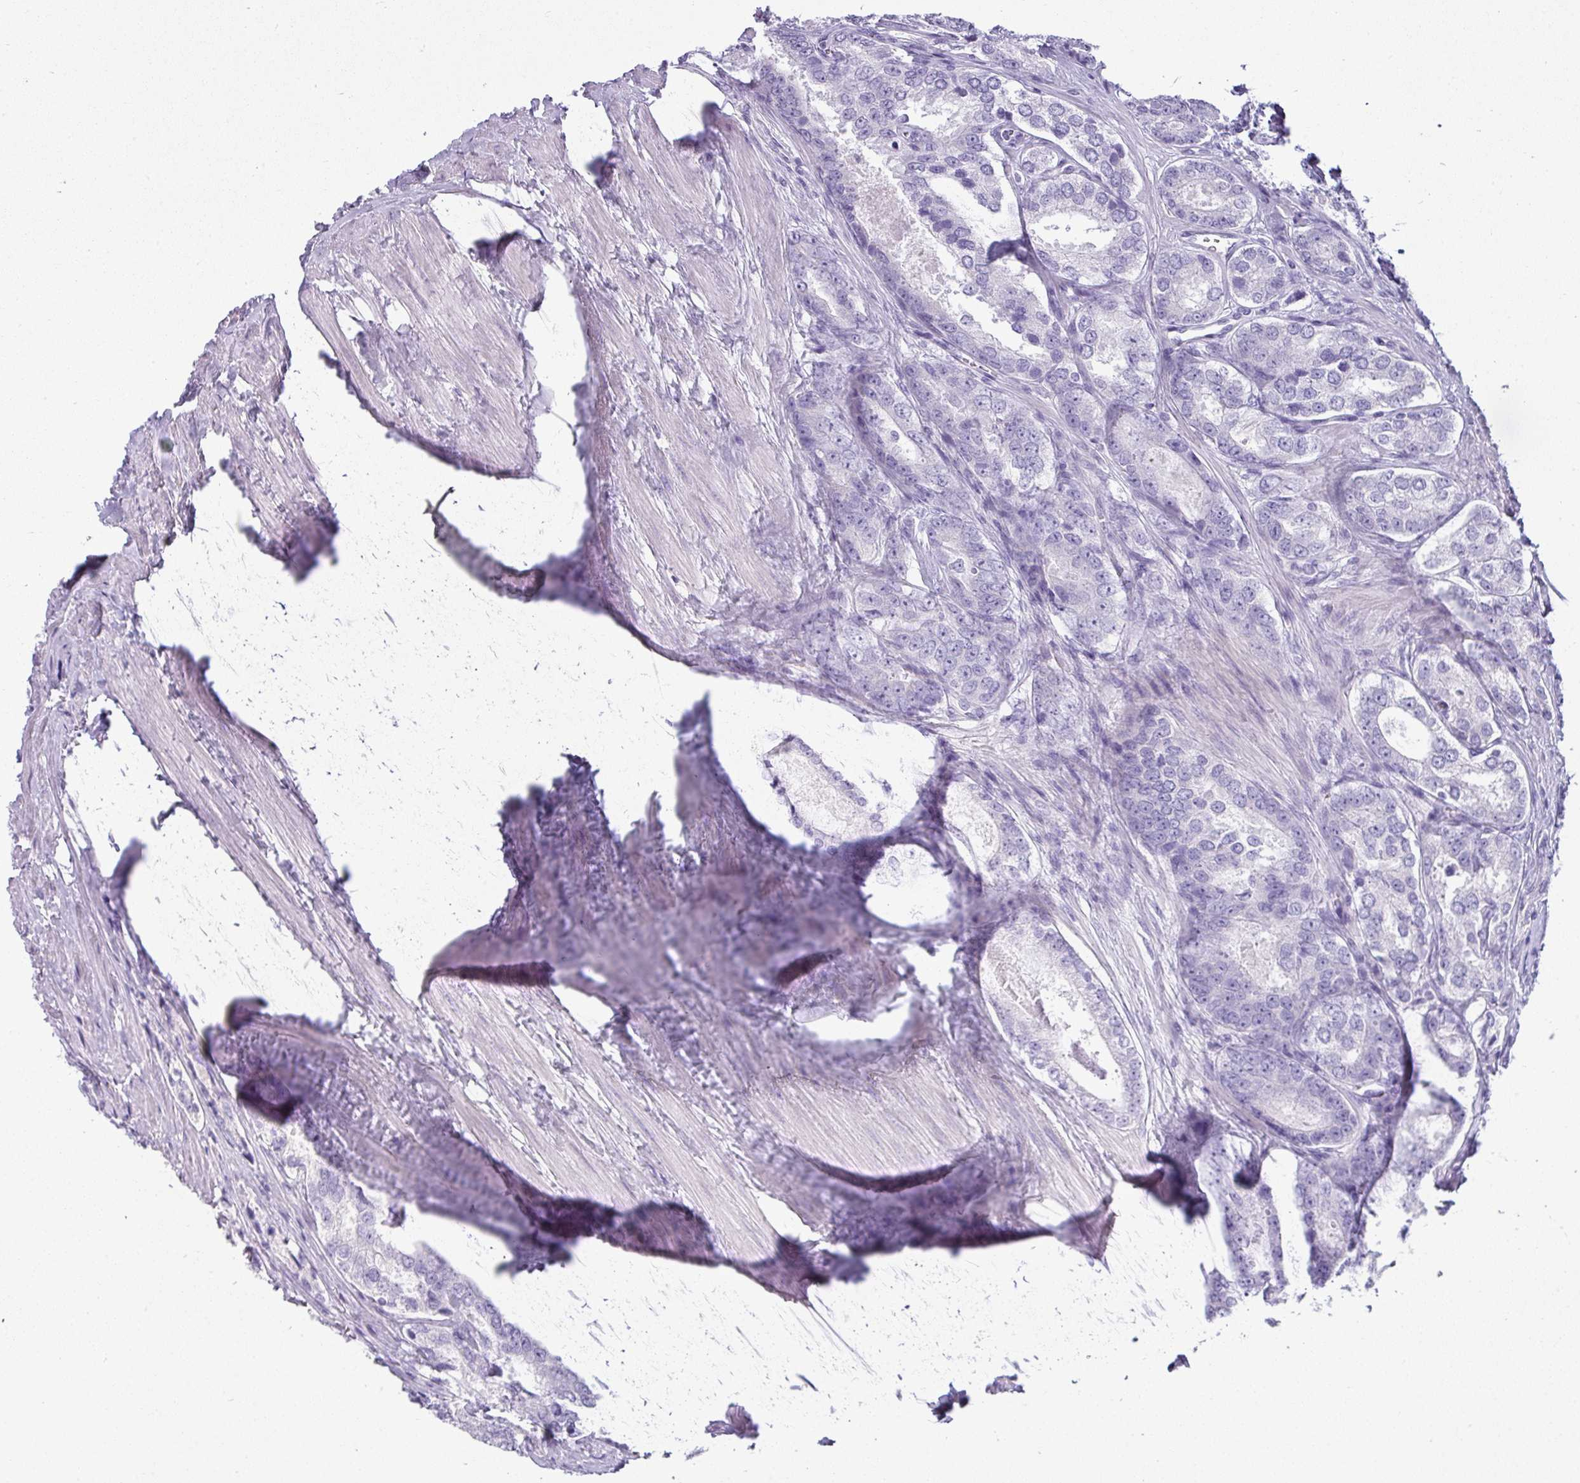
{"staining": {"intensity": "negative", "quantity": "none", "location": "none"}, "tissue": "prostate cancer", "cell_type": "Tumor cells", "image_type": "cancer", "snomed": [{"axis": "morphology", "description": "Adenocarcinoma, Low grade"}, {"axis": "topography", "description": "Prostate"}], "caption": "Protein analysis of prostate cancer demonstrates no significant positivity in tumor cells.", "gene": "VCY1B", "patient": {"sex": "male", "age": 68}}